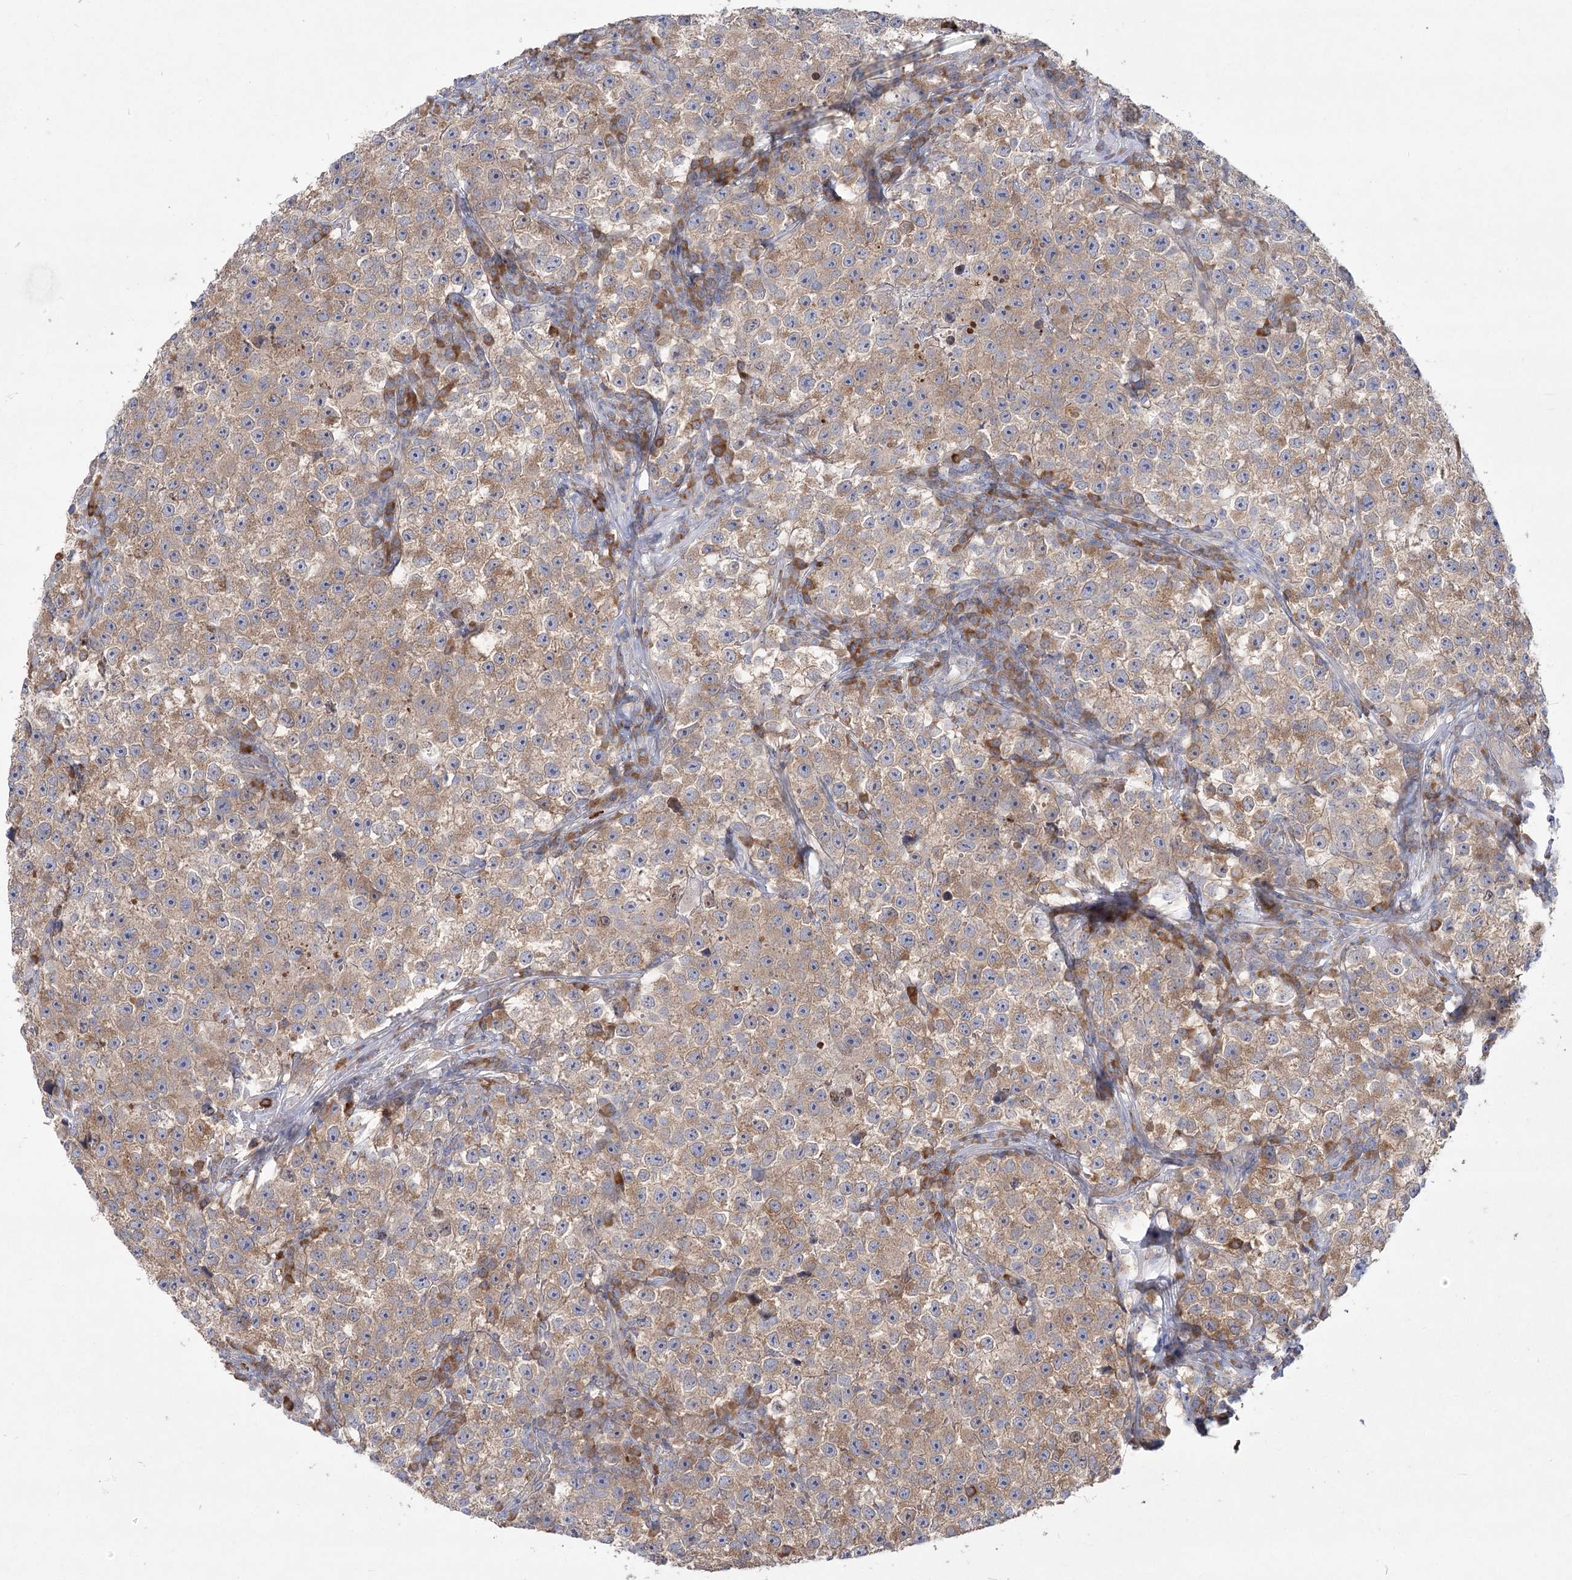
{"staining": {"intensity": "moderate", "quantity": ">75%", "location": "cytoplasmic/membranous"}, "tissue": "testis cancer", "cell_type": "Tumor cells", "image_type": "cancer", "snomed": [{"axis": "morphology", "description": "Seminoma, NOS"}, {"axis": "topography", "description": "Testis"}], "caption": "Immunohistochemistry micrograph of neoplastic tissue: testis seminoma stained using IHC displays medium levels of moderate protein expression localized specifically in the cytoplasmic/membranous of tumor cells, appearing as a cytoplasmic/membranous brown color.", "gene": "CAMTA1", "patient": {"sex": "male", "age": 22}}